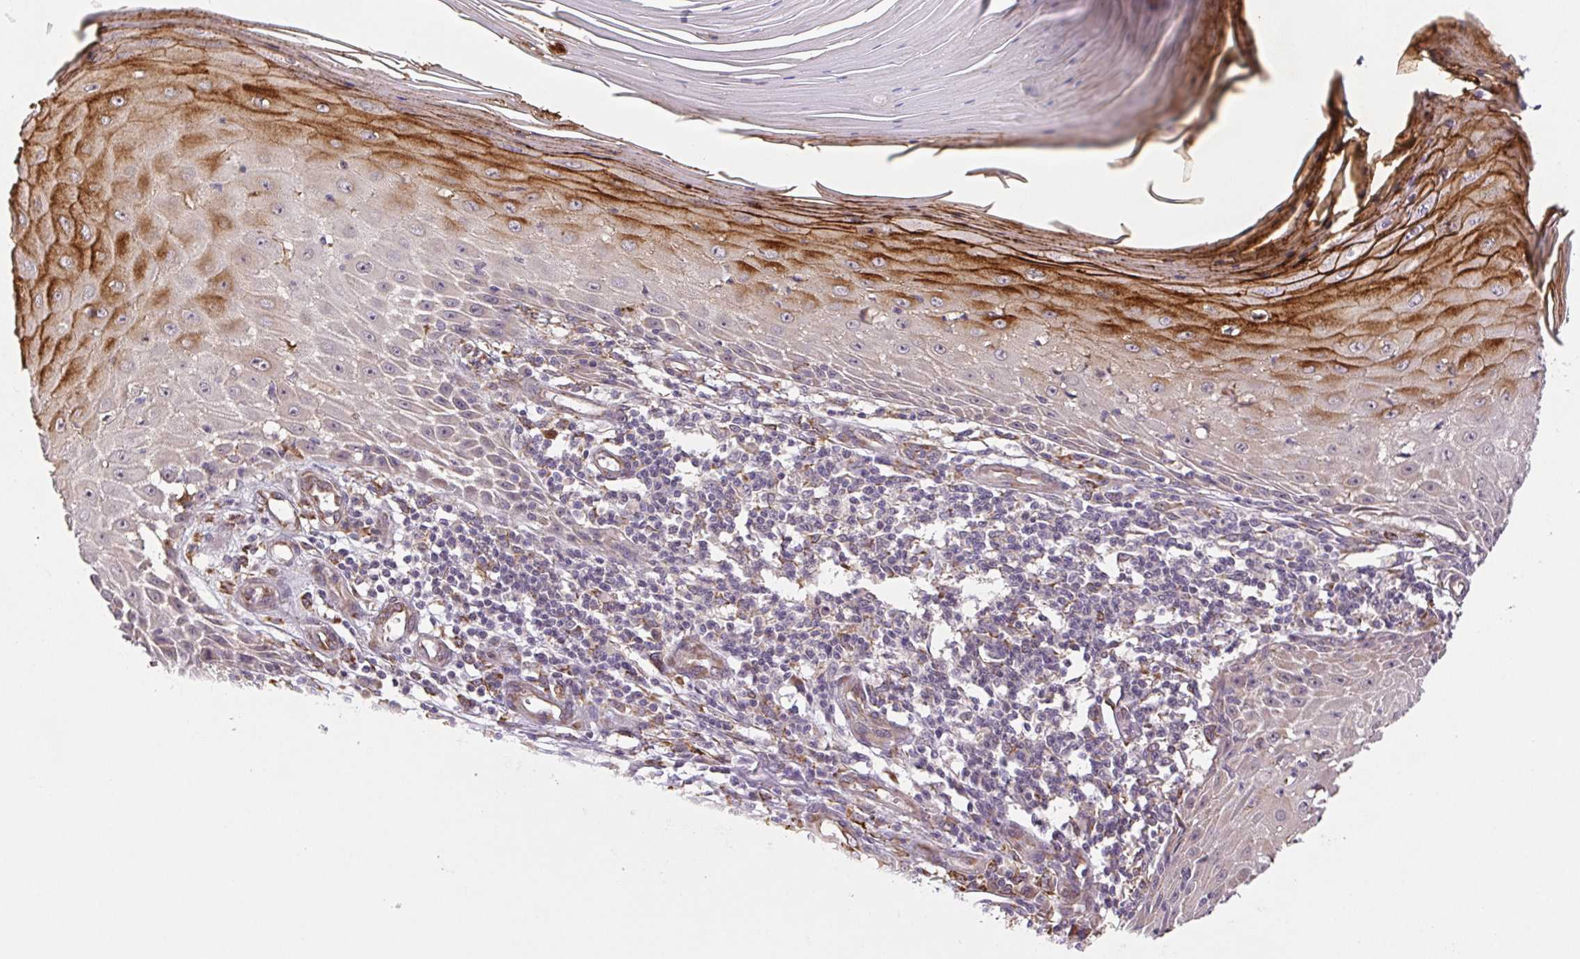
{"staining": {"intensity": "moderate", "quantity": "<25%", "location": "cytoplasmic/membranous"}, "tissue": "skin cancer", "cell_type": "Tumor cells", "image_type": "cancer", "snomed": [{"axis": "morphology", "description": "Squamous cell carcinoma, NOS"}, {"axis": "topography", "description": "Skin"}], "caption": "Immunohistochemistry (DAB (3,3'-diaminobenzidine)) staining of skin cancer (squamous cell carcinoma) reveals moderate cytoplasmic/membranous protein positivity in approximately <25% of tumor cells.", "gene": "LYPD5", "patient": {"sex": "female", "age": 73}}